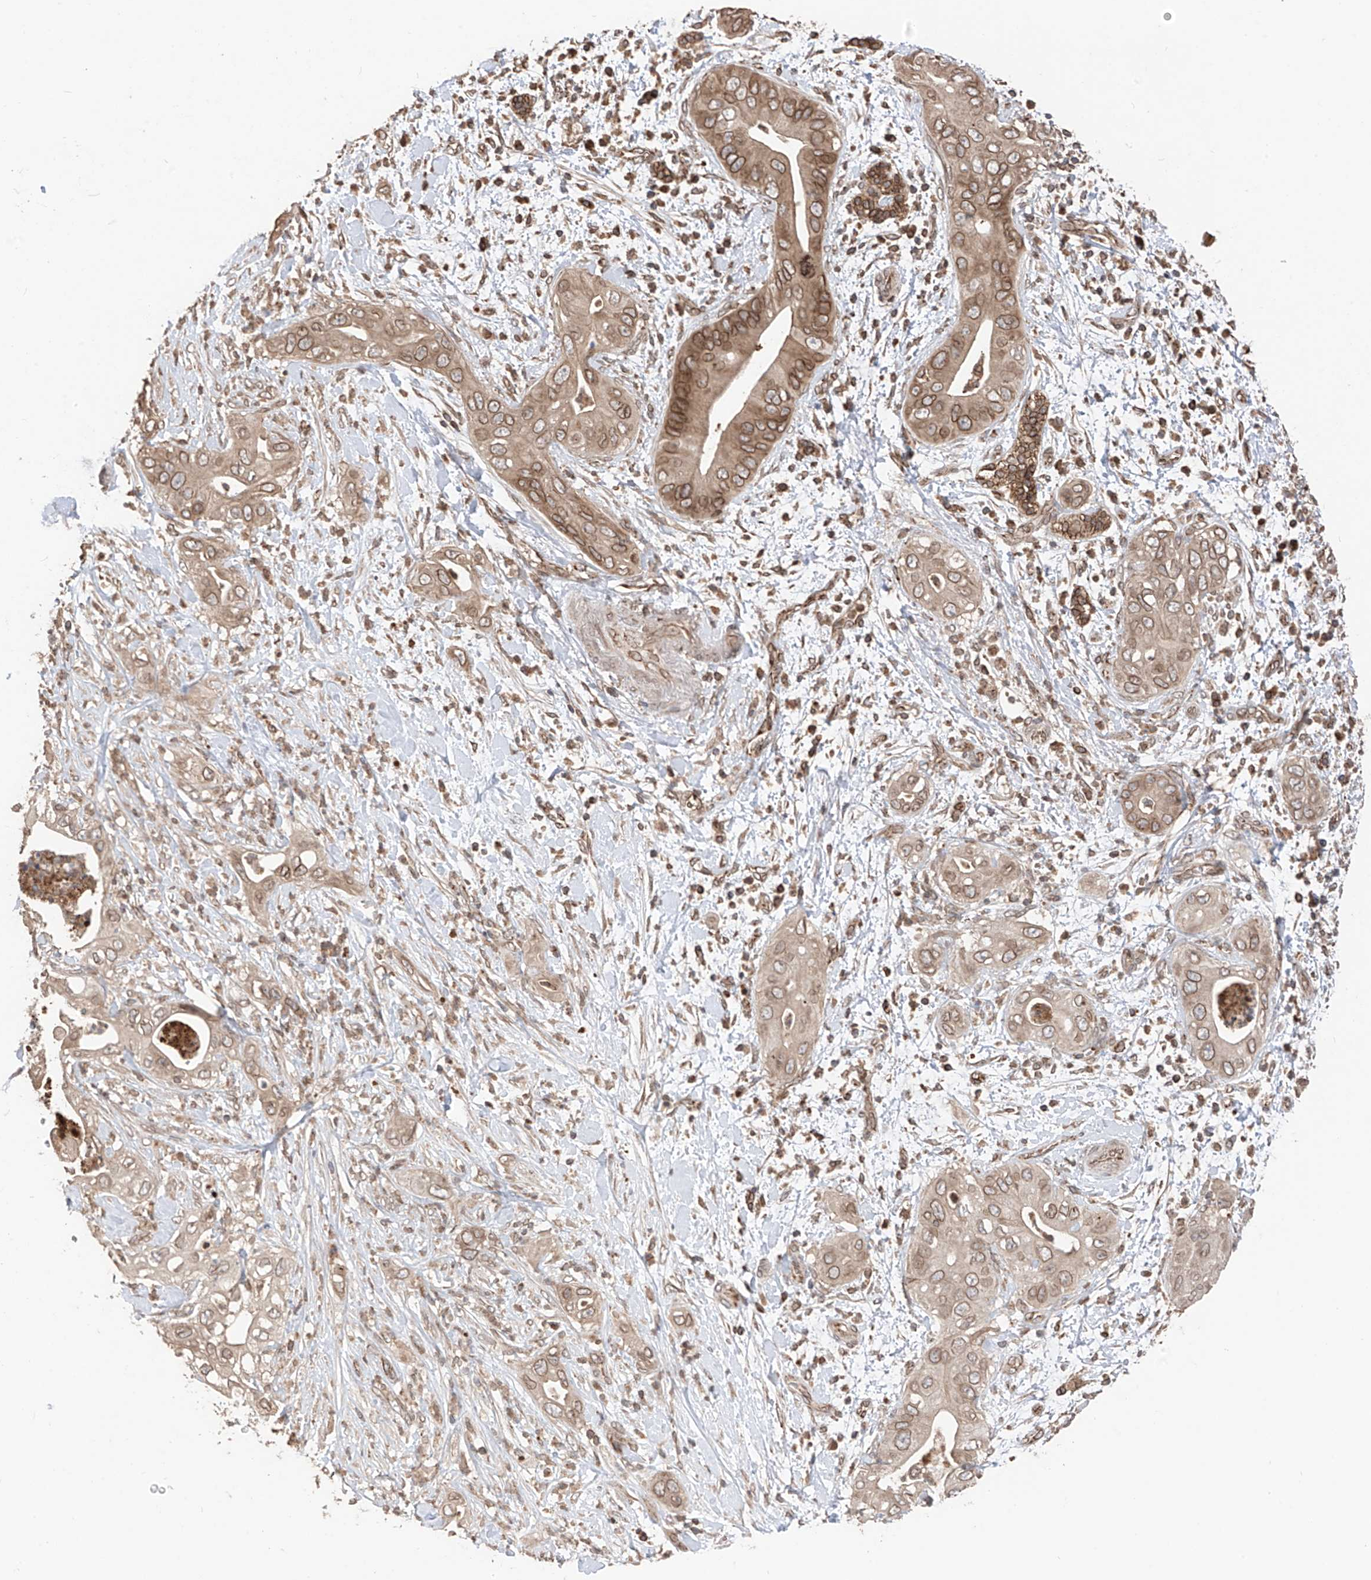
{"staining": {"intensity": "moderate", "quantity": ">75%", "location": "cytoplasmic/membranous,nuclear"}, "tissue": "pancreatic cancer", "cell_type": "Tumor cells", "image_type": "cancer", "snomed": [{"axis": "morphology", "description": "Adenocarcinoma, NOS"}, {"axis": "topography", "description": "Pancreas"}], "caption": "Immunohistochemistry photomicrograph of neoplastic tissue: adenocarcinoma (pancreatic) stained using immunohistochemistry demonstrates medium levels of moderate protein expression localized specifically in the cytoplasmic/membranous and nuclear of tumor cells, appearing as a cytoplasmic/membranous and nuclear brown color.", "gene": "AHCTF1", "patient": {"sex": "female", "age": 78}}